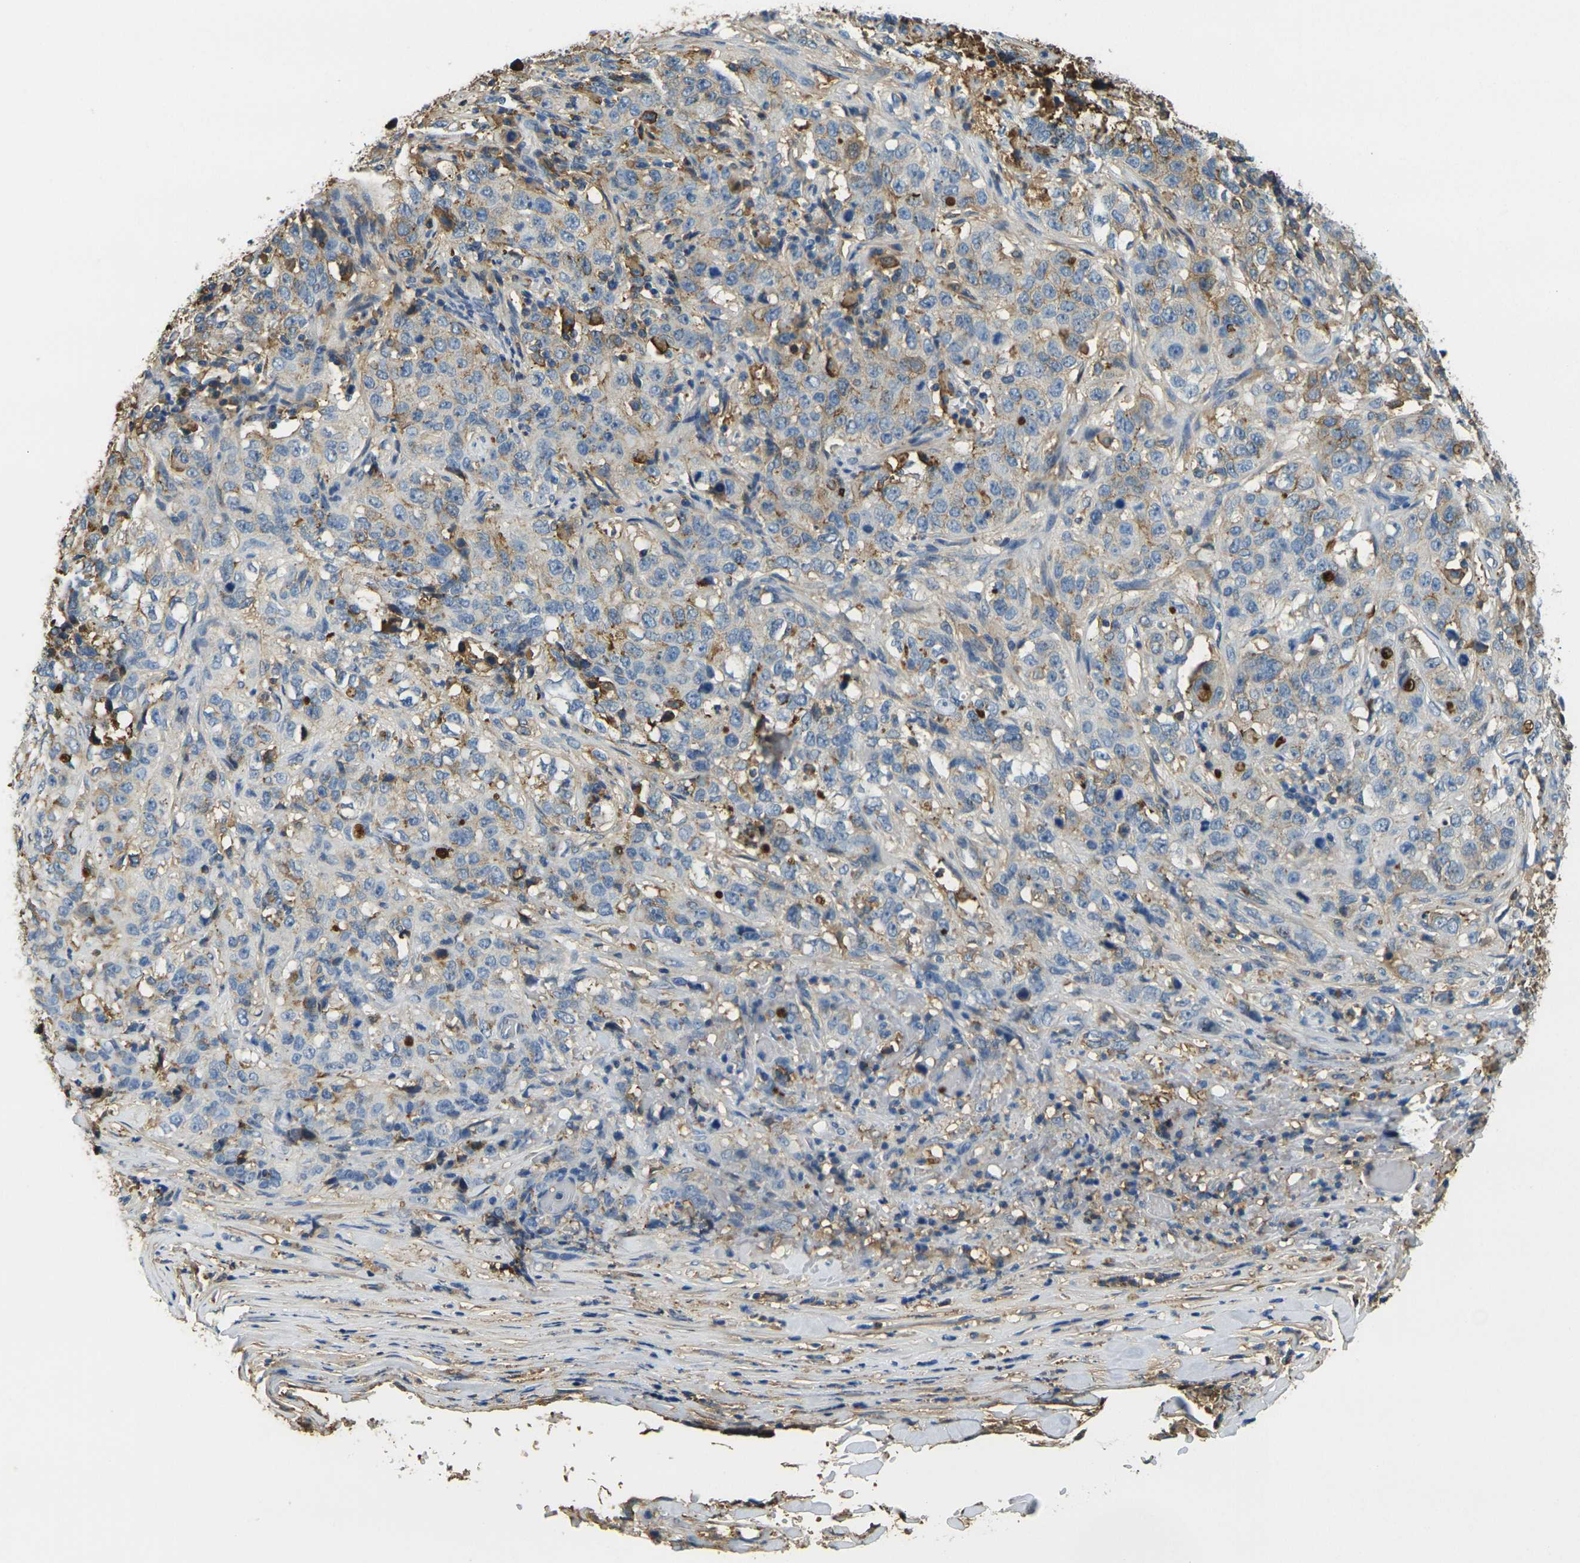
{"staining": {"intensity": "moderate", "quantity": "<25%", "location": "cytoplasmic/membranous"}, "tissue": "stomach cancer", "cell_type": "Tumor cells", "image_type": "cancer", "snomed": [{"axis": "morphology", "description": "Adenocarcinoma, NOS"}, {"axis": "topography", "description": "Stomach"}], "caption": "A brown stain labels moderate cytoplasmic/membranous staining of a protein in stomach adenocarcinoma tumor cells.", "gene": "PLCD1", "patient": {"sex": "male", "age": 48}}